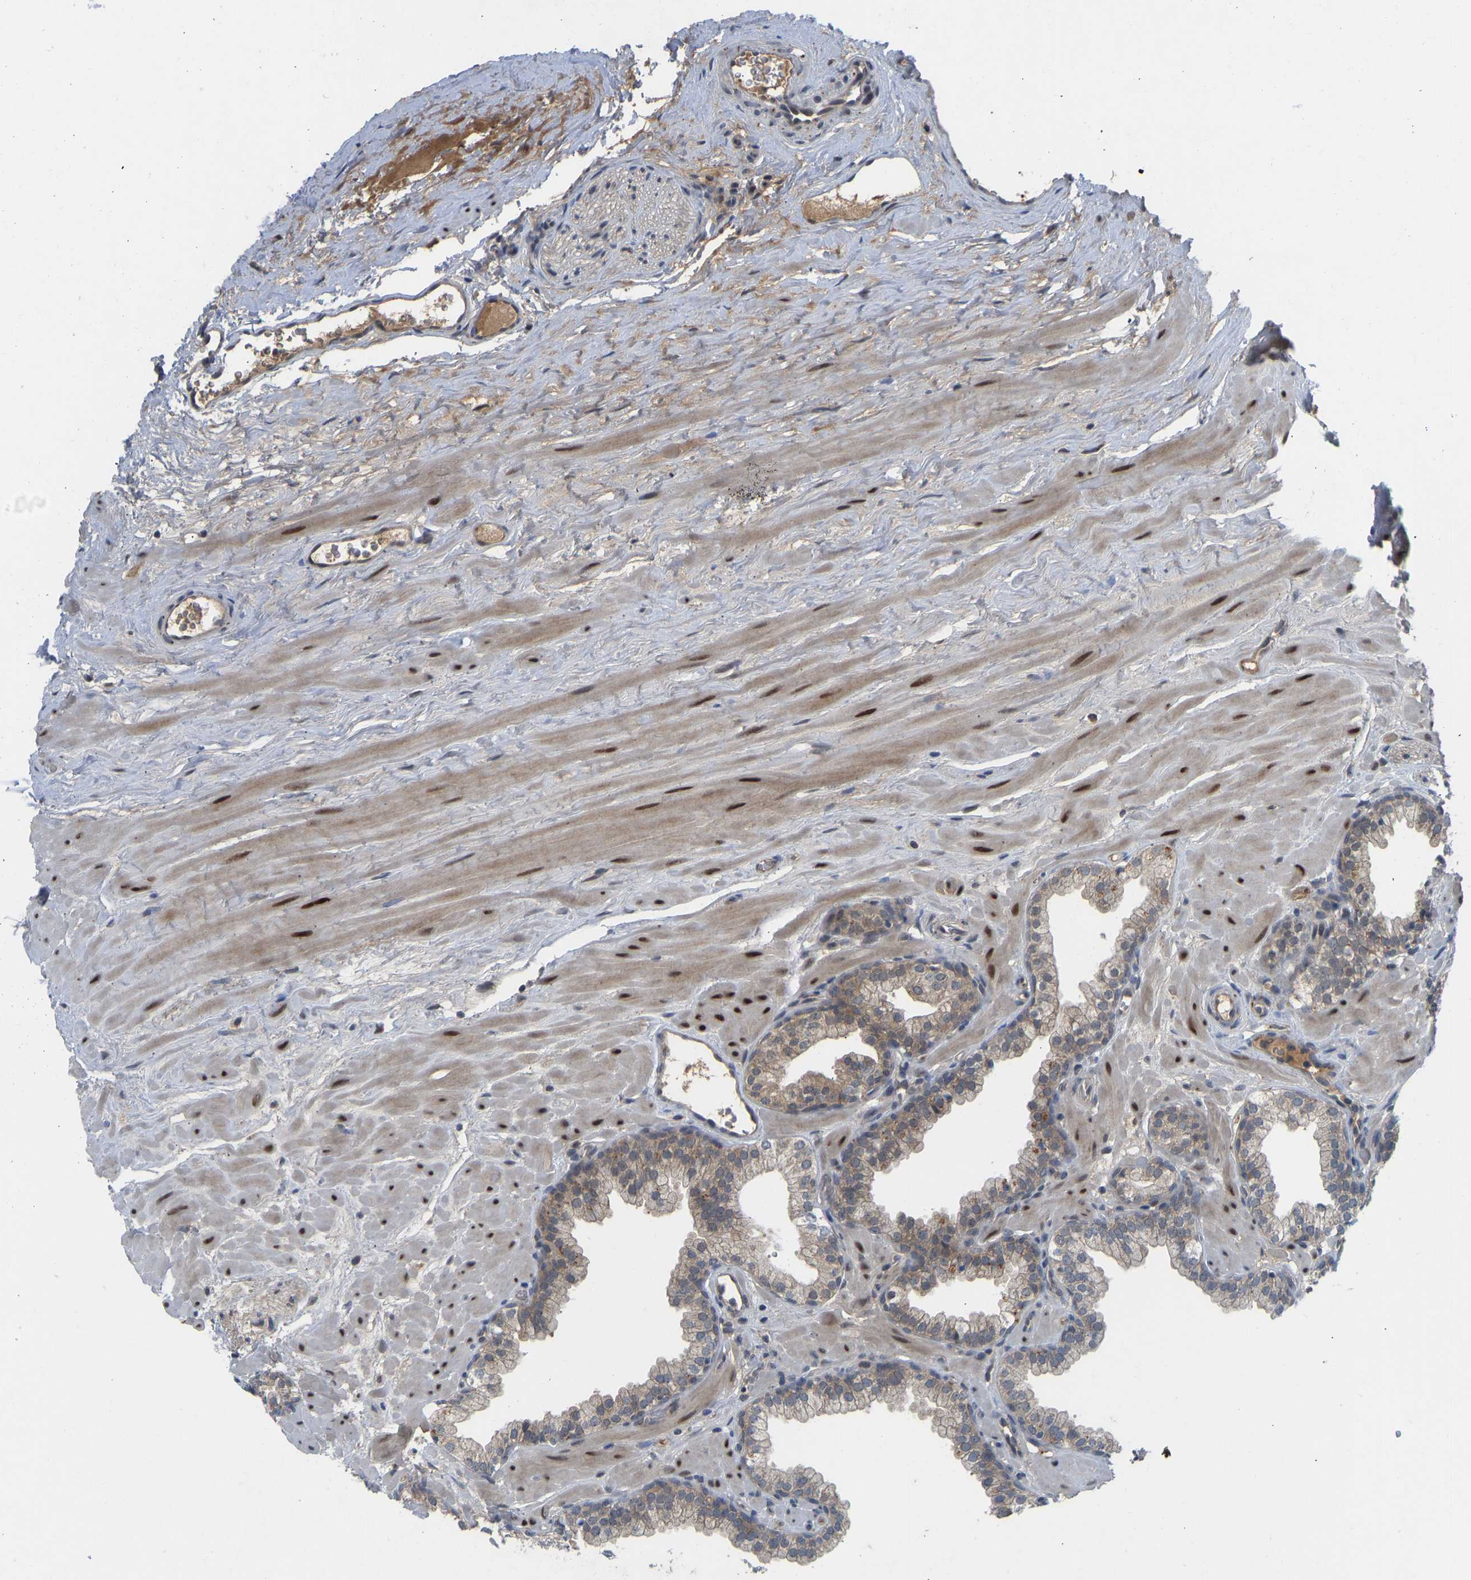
{"staining": {"intensity": "weak", "quantity": ">75%", "location": "cytoplasmic/membranous"}, "tissue": "prostate", "cell_type": "Glandular cells", "image_type": "normal", "snomed": [{"axis": "morphology", "description": "Normal tissue, NOS"}, {"axis": "morphology", "description": "Urothelial carcinoma, Low grade"}, {"axis": "topography", "description": "Urinary bladder"}, {"axis": "topography", "description": "Prostate"}], "caption": "Prostate stained with a brown dye exhibits weak cytoplasmic/membranous positive staining in approximately >75% of glandular cells.", "gene": "ZNF251", "patient": {"sex": "male", "age": 60}}